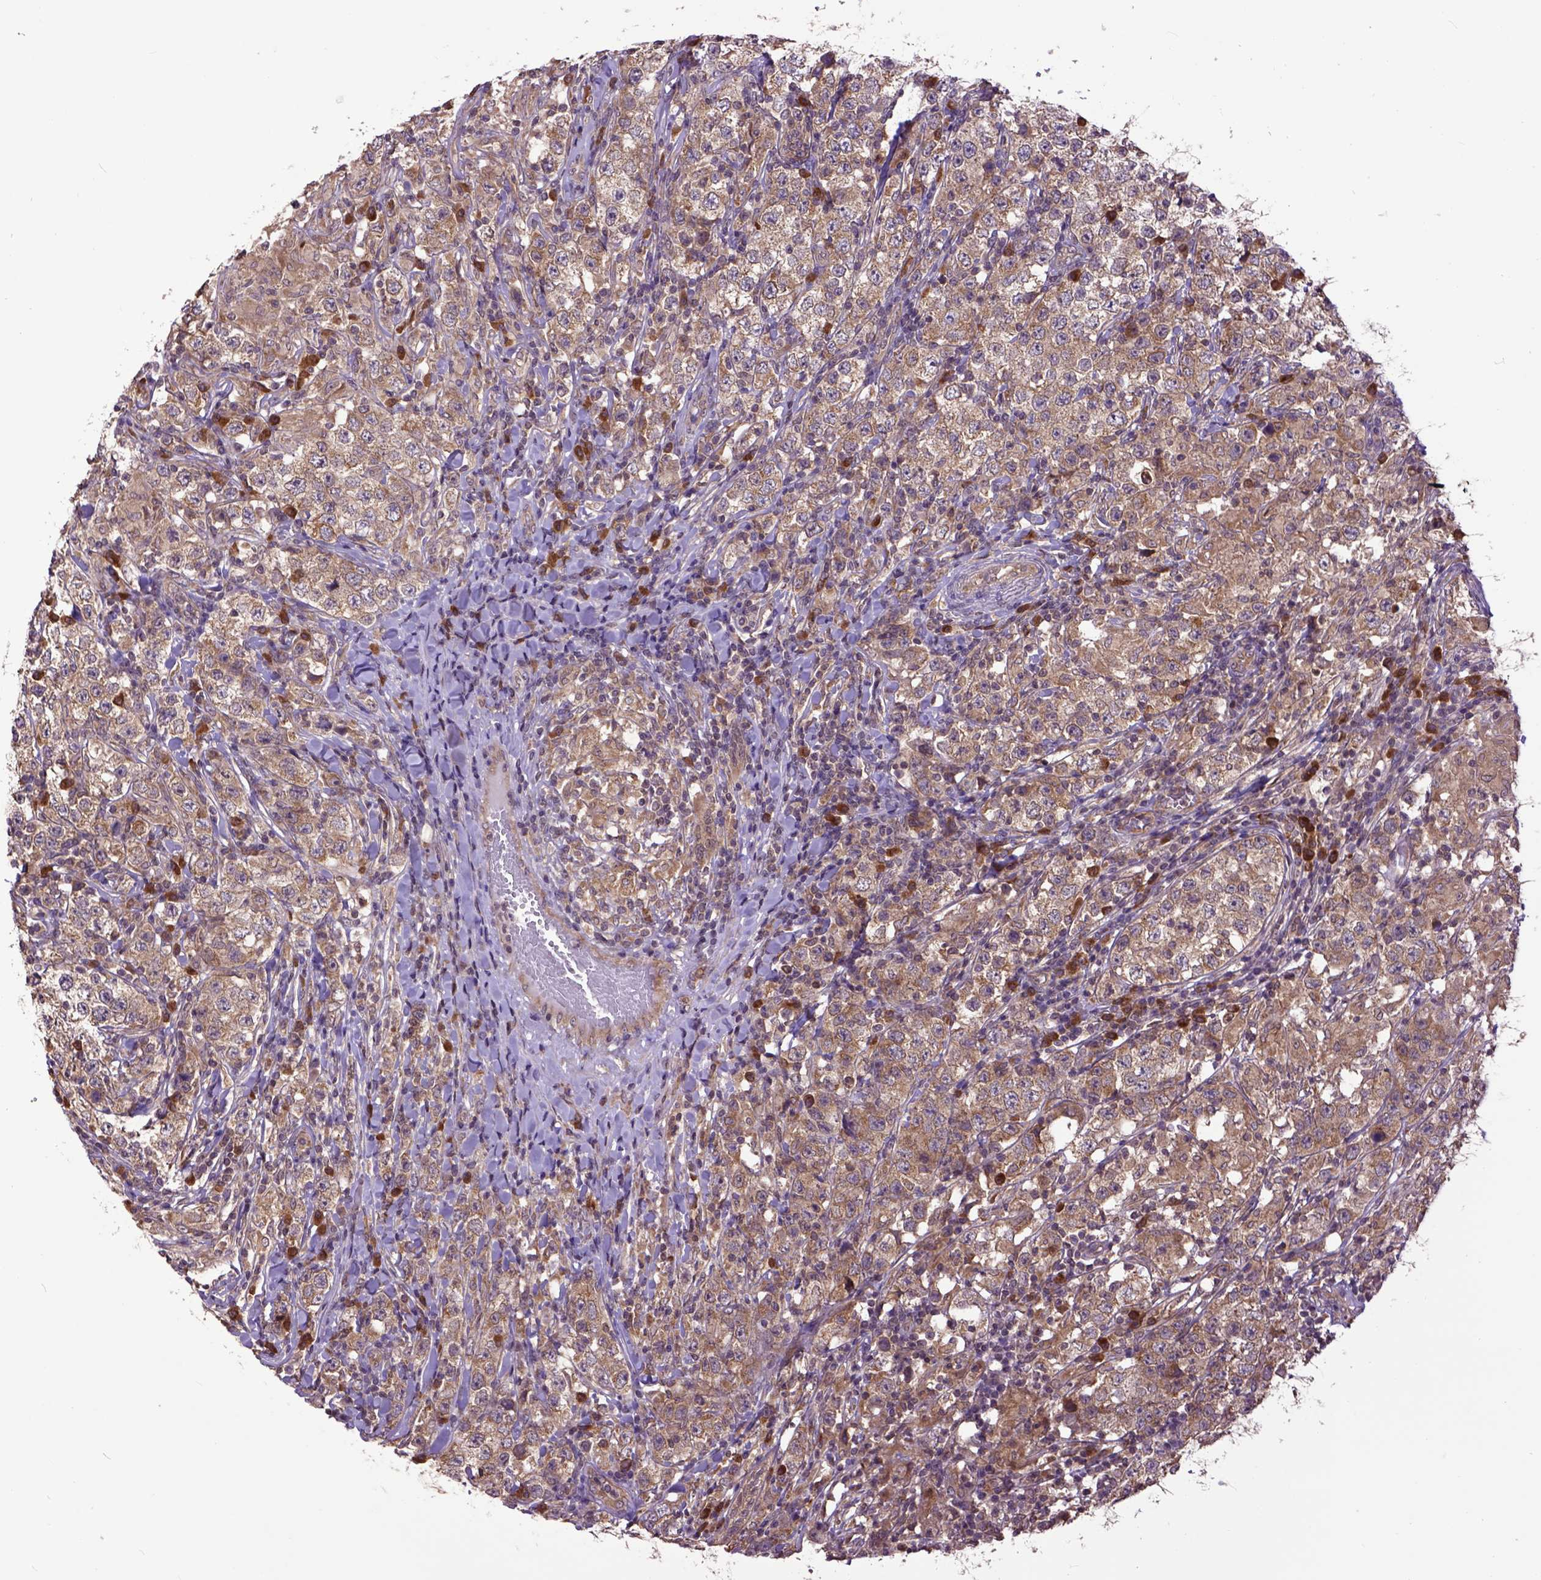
{"staining": {"intensity": "moderate", "quantity": ">75%", "location": "cytoplasmic/membranous"}, "tissue": "testis cancer", "cell_type": "Tumor cells", "image_type": "cancer", "snomed": [{"axis": "morphology", "description": "Seminoma, NOS"}, {"axis": "morphology", "description": "Carcinoma, Embryonal, NOS"}, {"axis": "topography", "description": "Testis"}], "caption": "Moderate cytoplasmic/membranous positivity is present in approximately >75% of tumor cells in testis cancer. The protein is stained brown, and the nuclei are stained in blue (DAB (3,3'-diaminobenzidine) IHC with brightfield microscopy, high magnification).", "gene": "ARL1", "patient": {"sex": "male", "age": 41}}